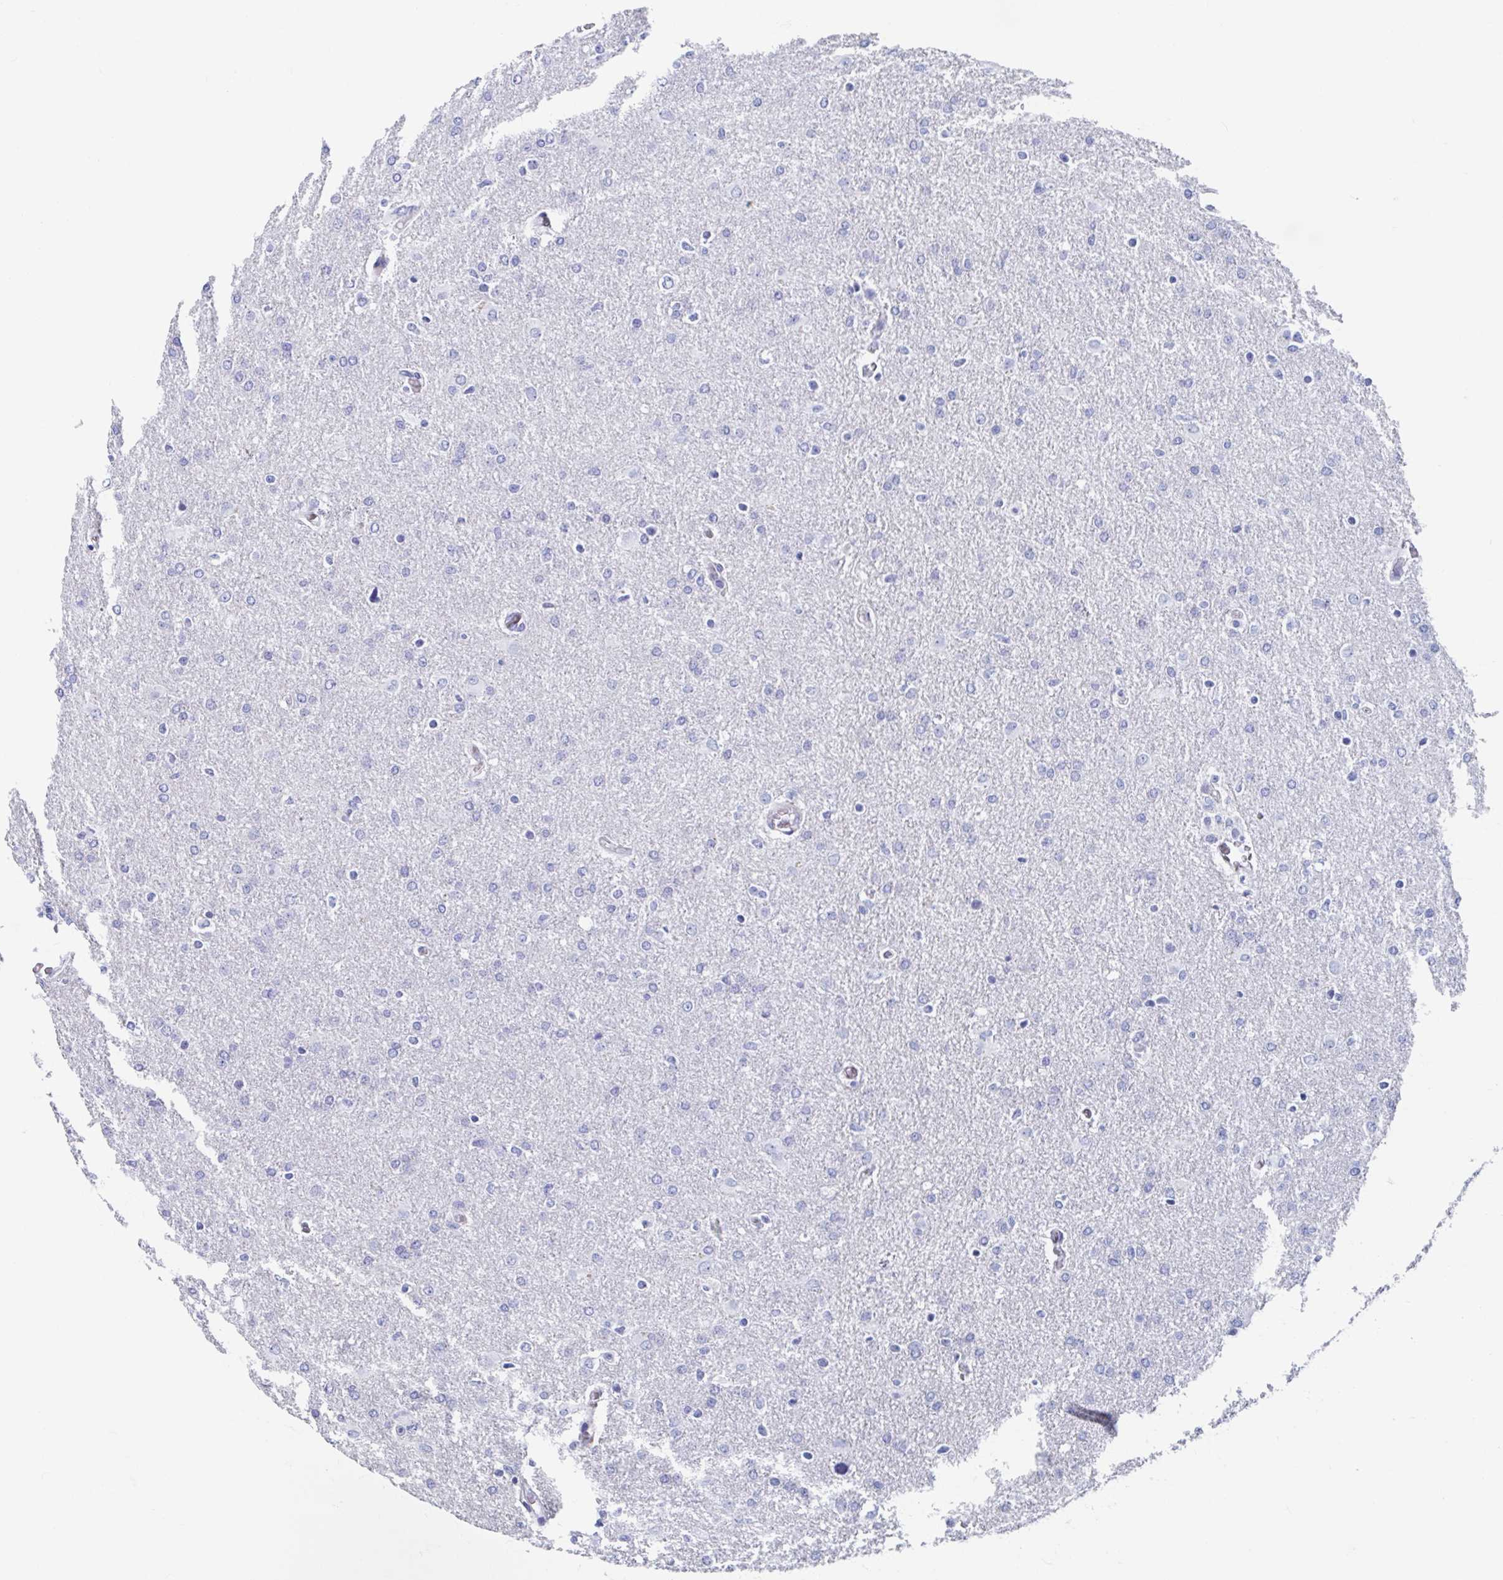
{"staining": {"intensity": "negative", "quantity": "none", "location": "none"}, "tissue": "glioma", "cell_type": "Tumor cells", "image_type": "cancer", "snomed": [{"axis": "morphology", "description": "Glioma, malignant, High grade"}, {"axis": "topography", "description": "Brain"}], "caption": "Immunohistochemical staining of malignant glioma (high-grade) demonstrates no significant staining in tumor cells.", "gene": "SHCBP1L", "patient": {"sex": "male", "age": 68}}